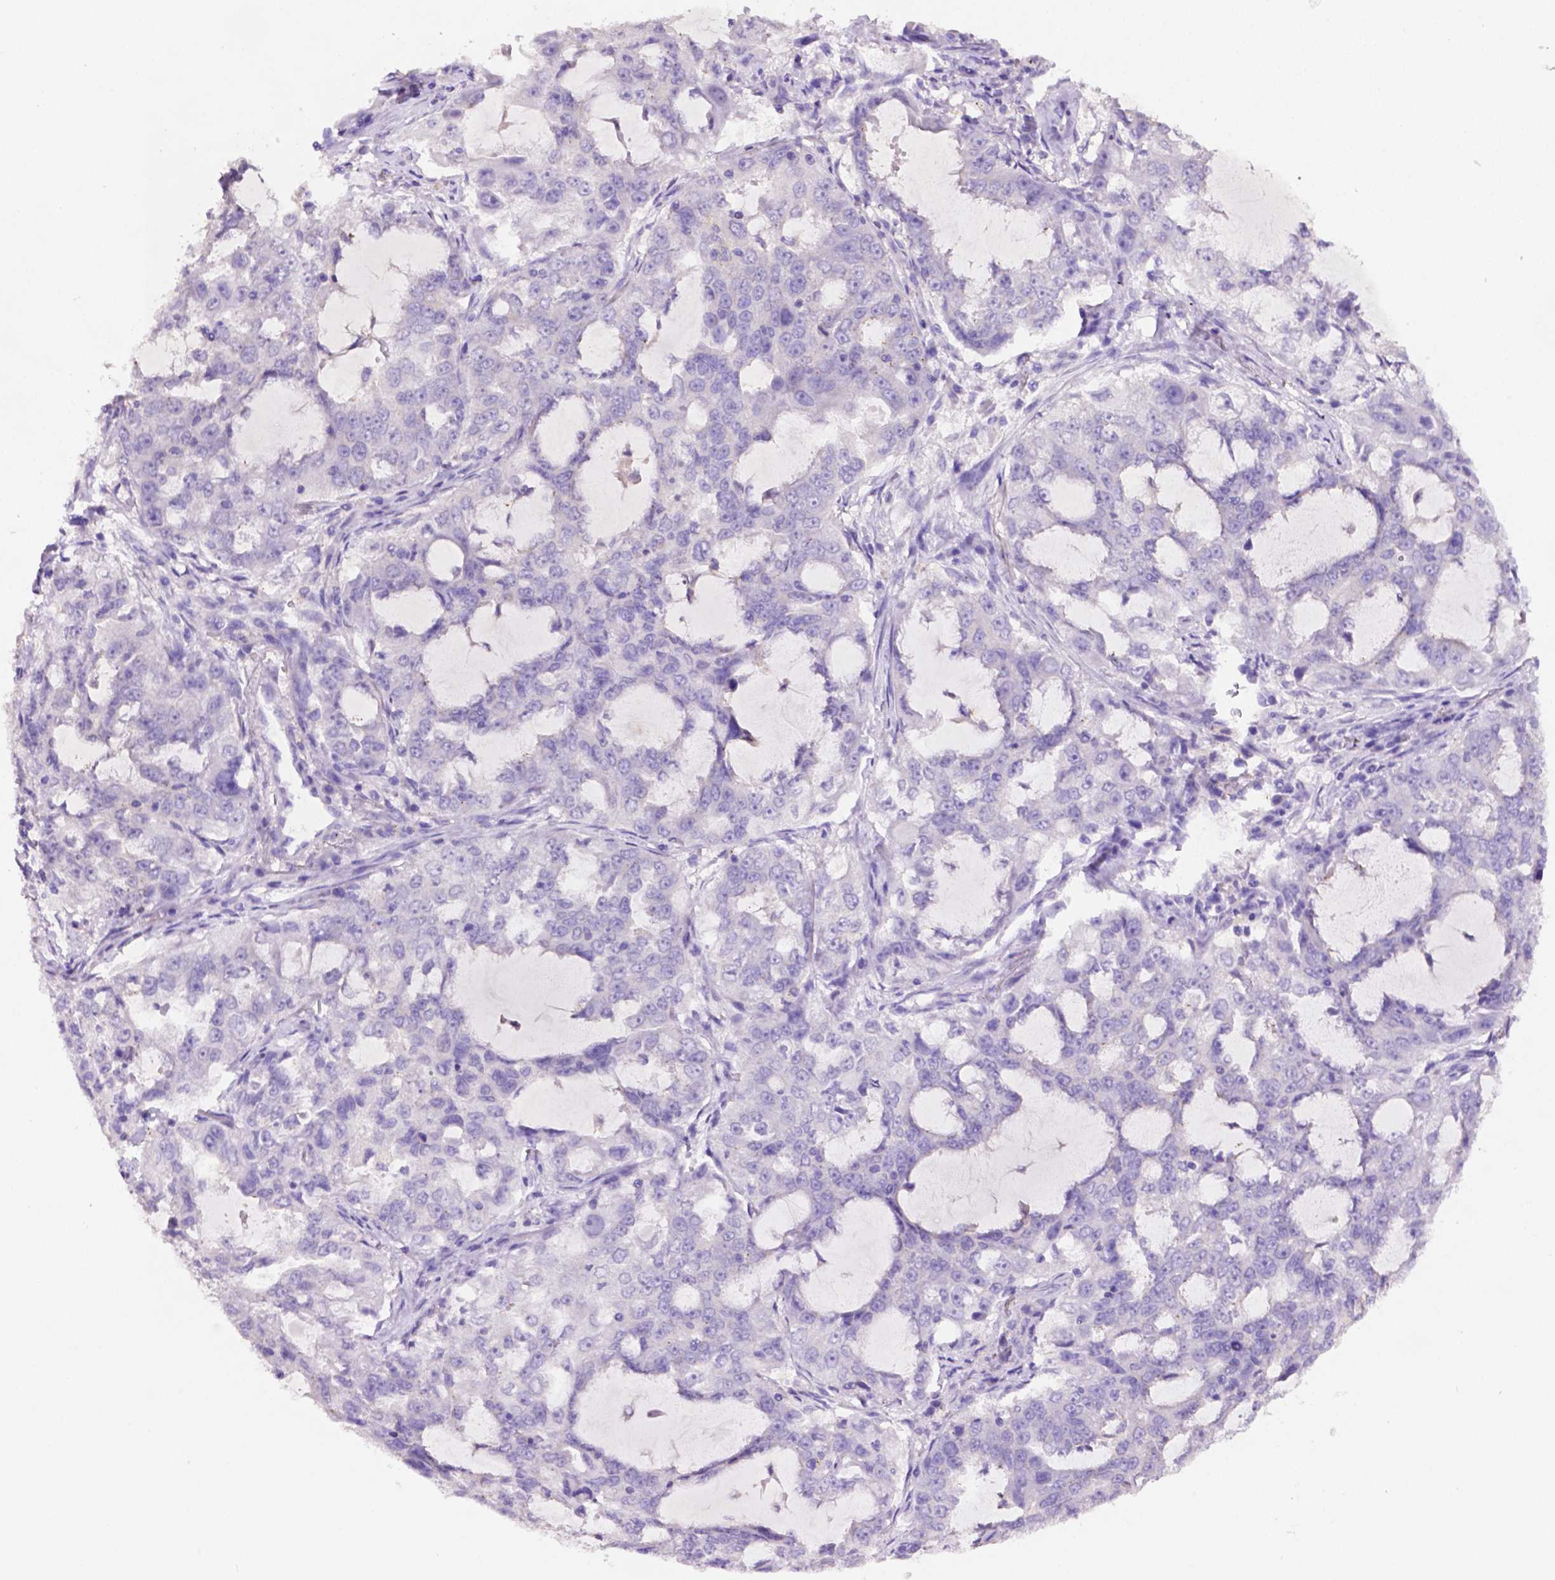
{"staining": {"intensity": "negative", "quantity": "none", "location": "none"}, "tissue": "lung cancer", "cell_type": "Tumor cells", "image_type": "cancer", "snomed": [{"axis": "morphology", "description": "Adenocarcinoma, NOS"}, {"axis": "topography", "description": "Lung"}], "caption": "Immunohistochemistry (IHC) image of neoplastic tissue: human lung adenocarcinoma stained with DAB shows no significant protein staining in tumor cells.", "gene": "PRPS2", "patient": {"sex": "female", "age": 61}}